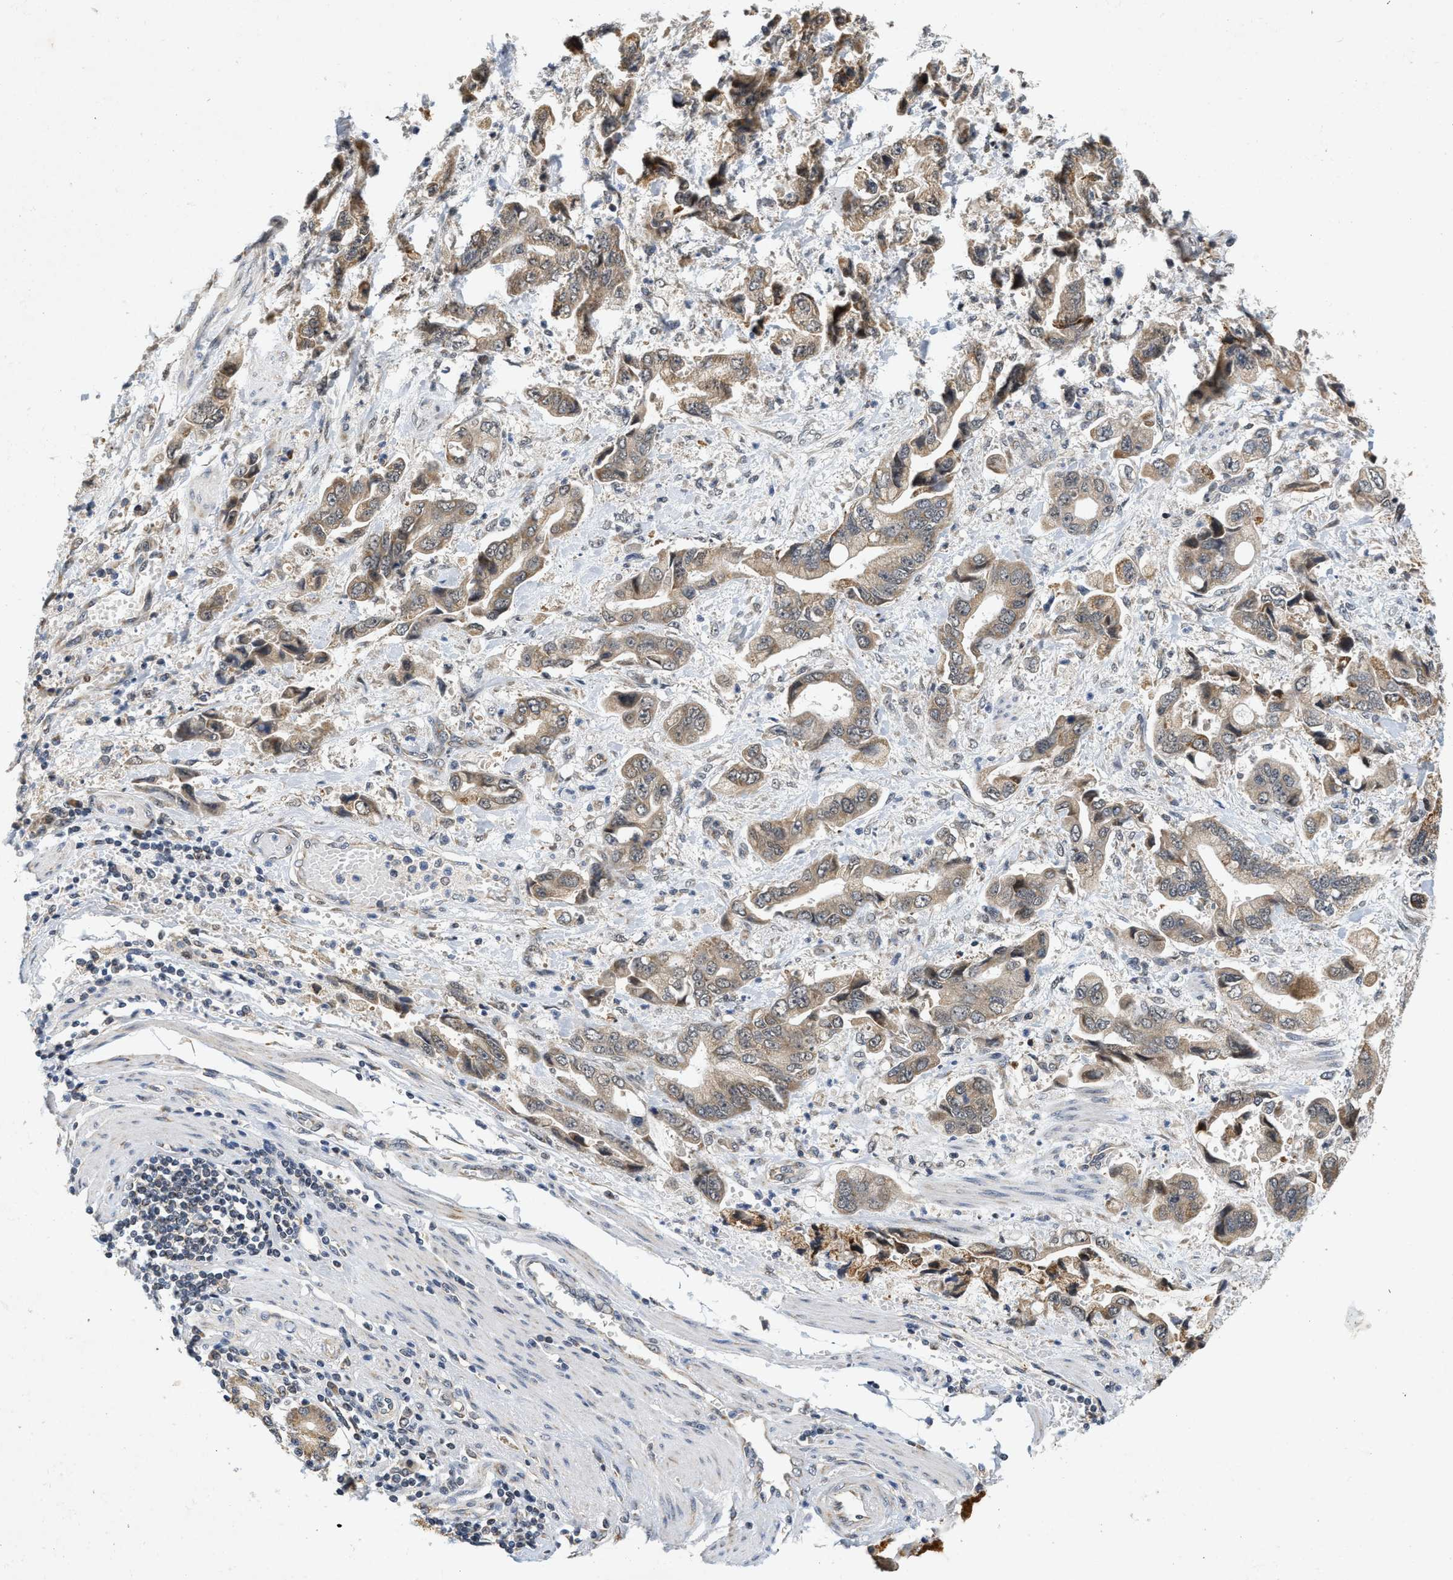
{"staining": {"intensity": "moderate", "quantity": ">75%", "location": "cytoplasmic/membranous"}, "tissue": "stomach cancer", "cell_type": "Tumor cells", "image_type": "cancer", "snomed": [{"axis": "morphology", "description": "Normal tissue, NOS"}, {"axis": "morphology", "description": "Adenocarcinoma, NOS"}, {"axis": "topography", "description": "Stomach"}], "caption": "Moderate cytoplasmic/membranous protein expression is identified in about >75% of tumor cells in stomach adenocarcinoma.", "gene": "GIGYF1", "patient": {"sex": "male", "age": 62}}